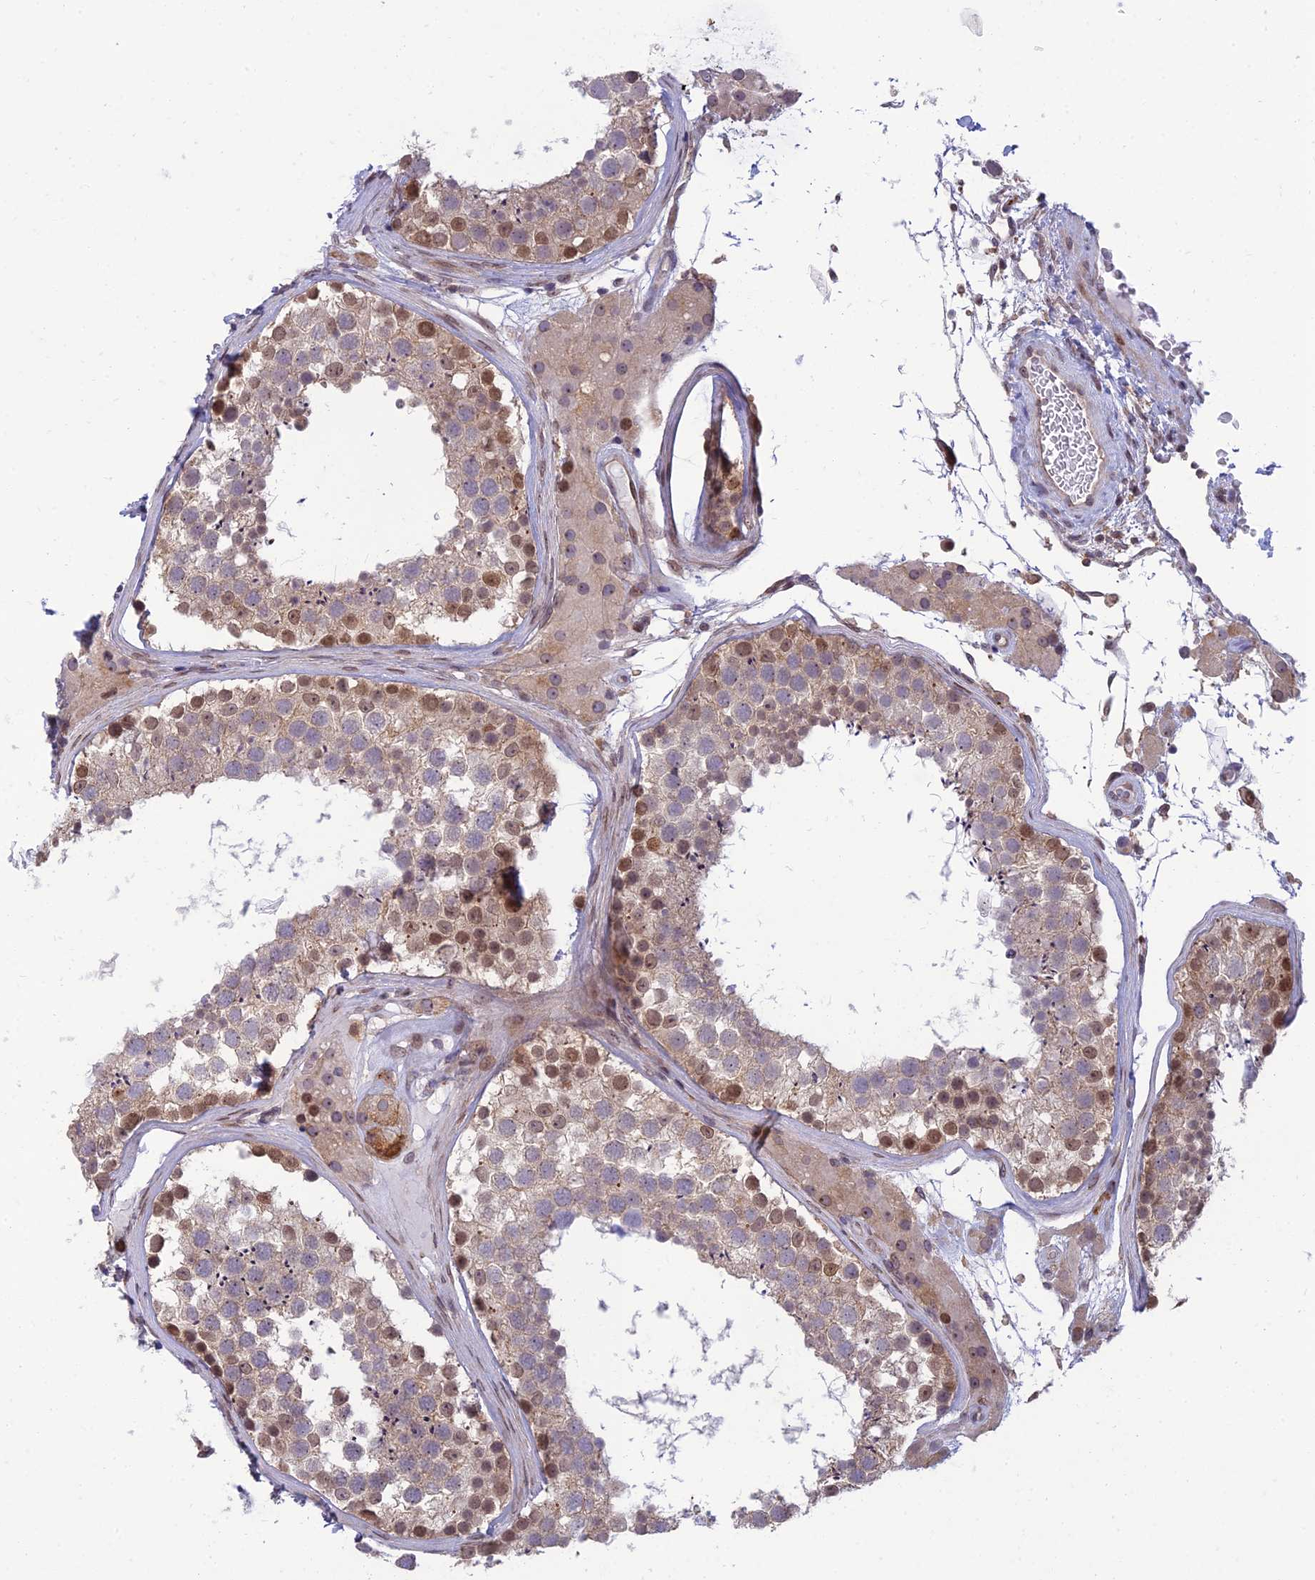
{"staining": {"intensity": "moderate", "quantity": ">75%", "location": "cytoplasmic/membranous,nuclear"}, "tissue": "testis", "cell_type": "Cells in seminiferous ducts", "image_type": "normal", "snomed": [{"axis": "morphology", "description": "Normal tissue, NOS"}, {"axis": "topography", "description": "Testis"}], "caption": "Cells in seminiferous ducts display medium levels of moderate cytoplasmic/membranous,nuclear staining in approximately >75% of cells in benign human testis.", "gene": "DTX2", "patient": {"sex": "male", "age": 46}}